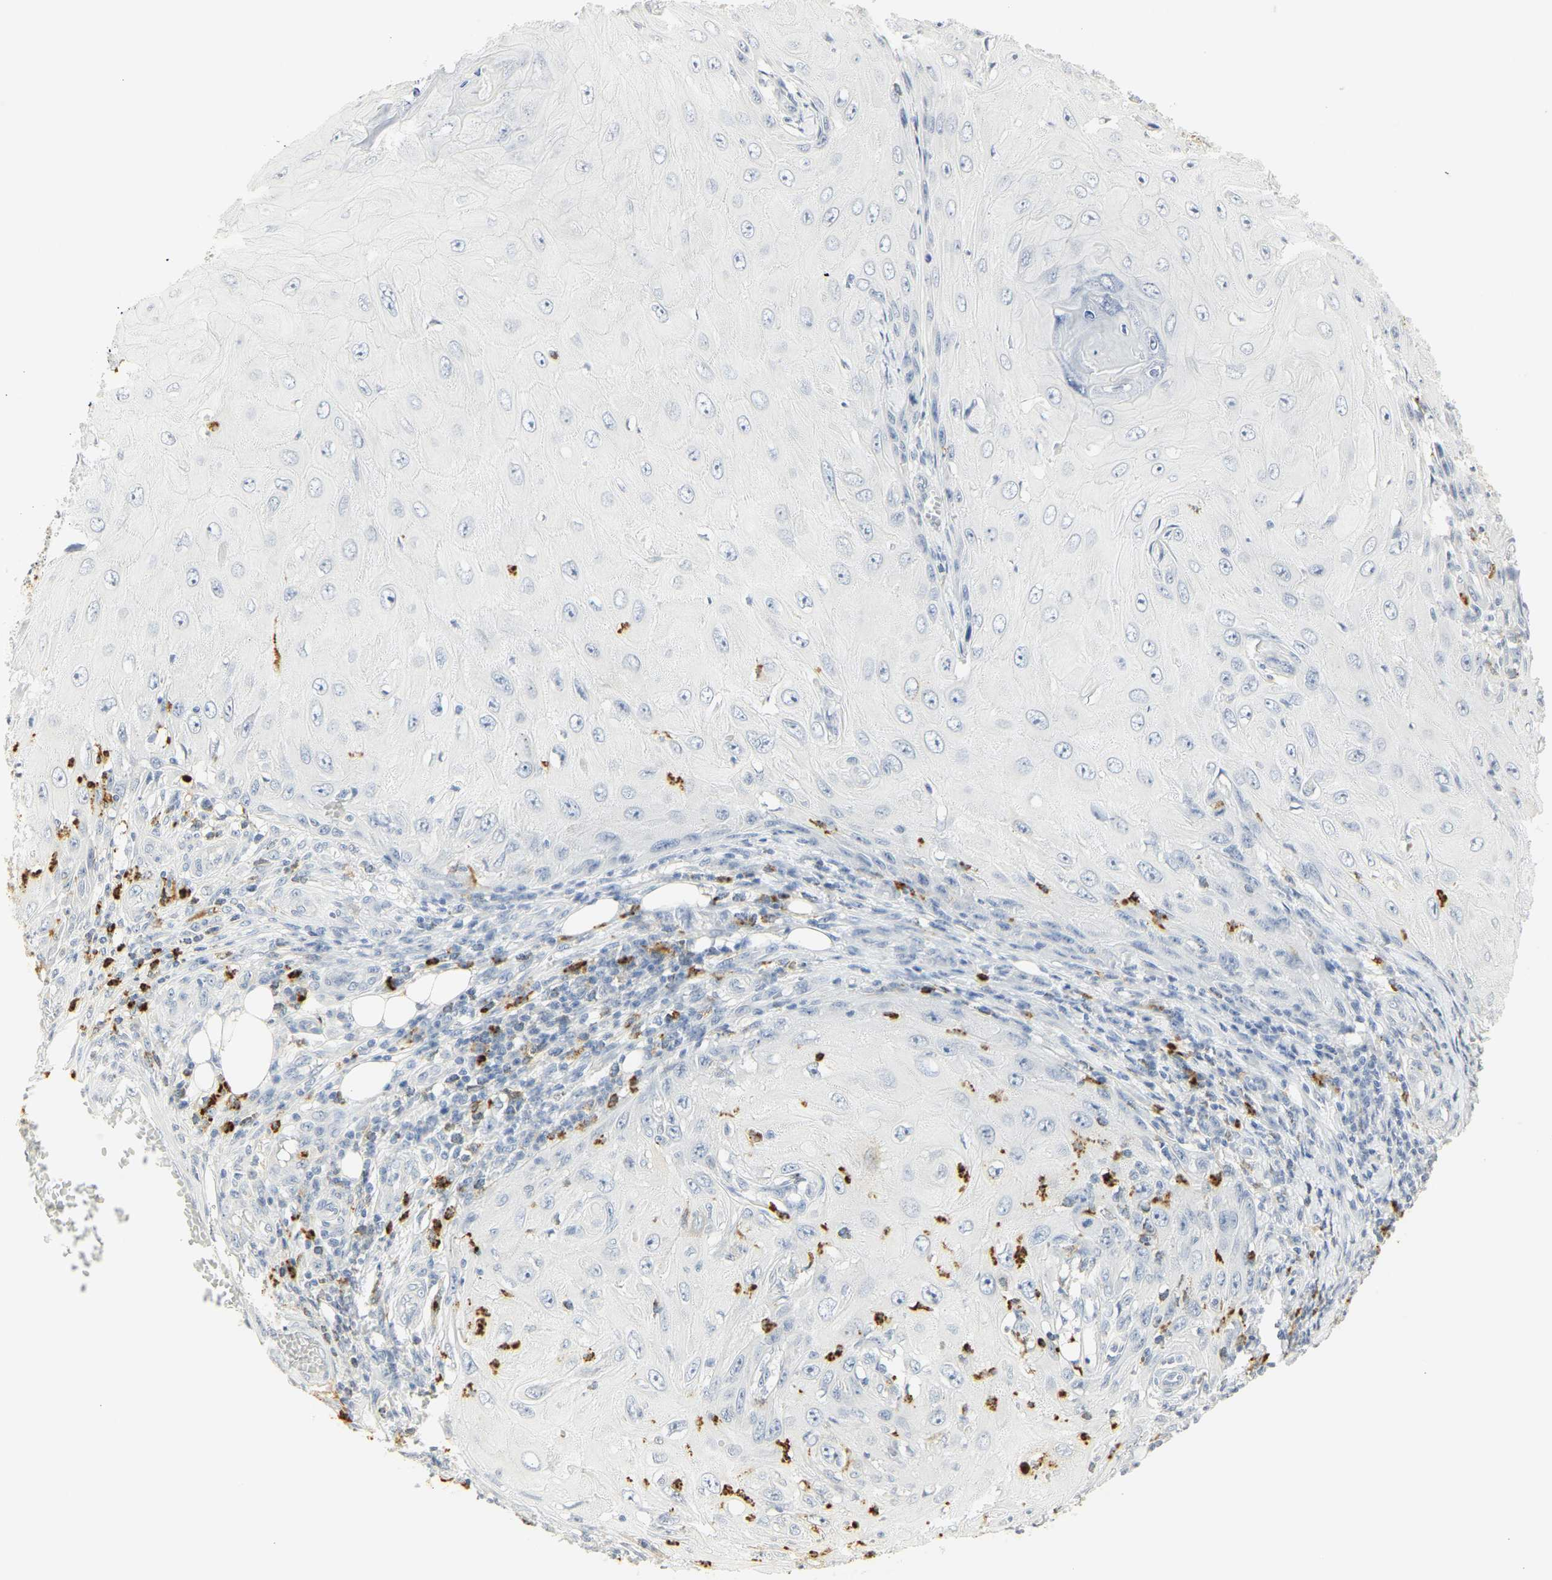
{"staining": {"intensity": "negative", "quantity": "none", "location": "none"}, "tissue": "skin cancer", "cell_type": "Tumor cells", "image_type": "cancer", "snomed": [{"axis": "morphology", "description": "Squamous cell carcinoma, NOS"}, {"axis": "topography", "description": "Skin"}], "caption": "An immunohistochemistry (IHC) photomicrograph of skin squamous cell carcinoma is shown. There is no staining in tumor cells of skin squamous cell carcinoma.", "gene": "MPO", "patient": {"sex": "female", "age": 73}}